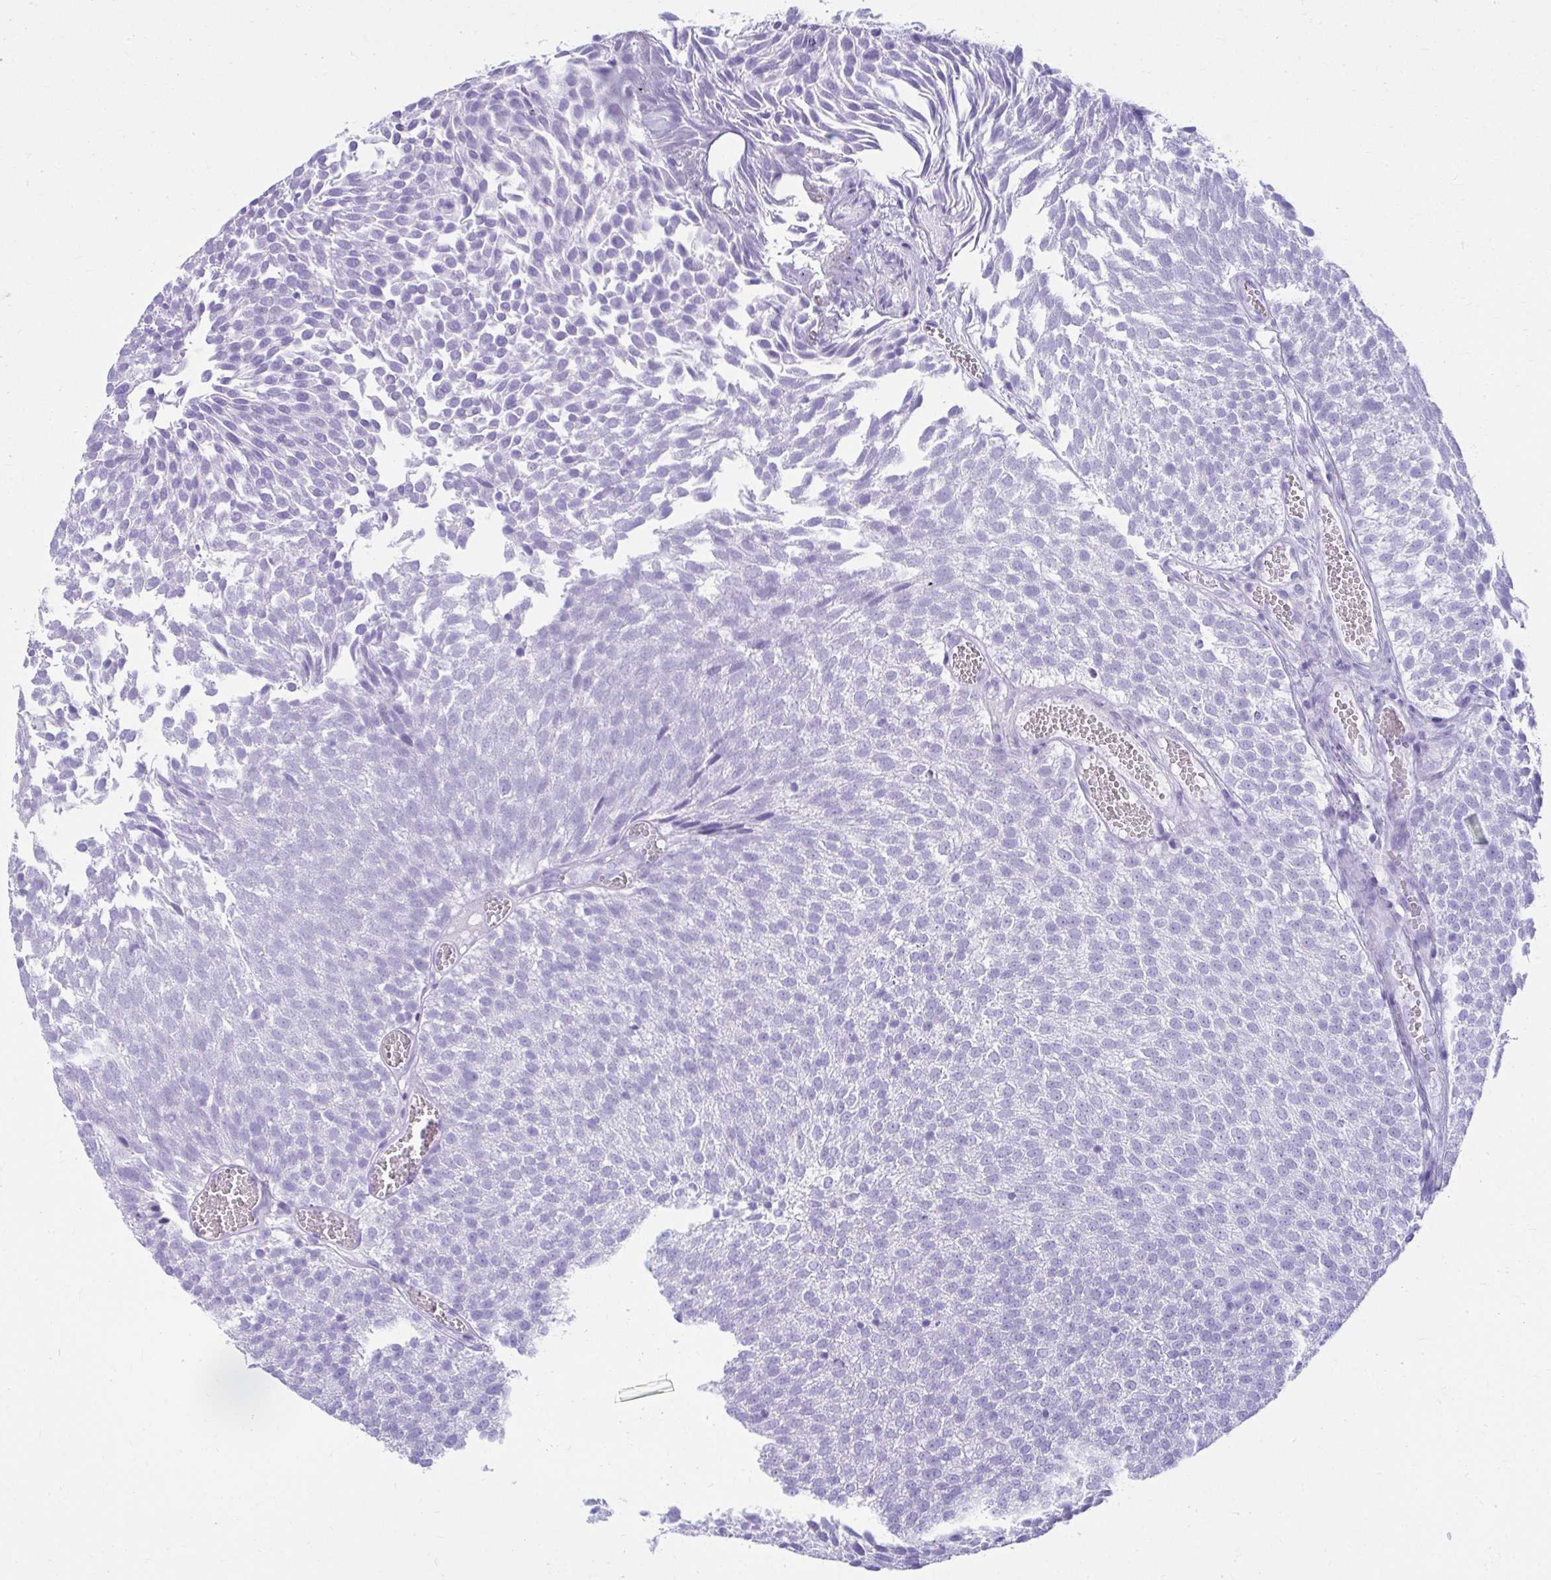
{"staining": {"intensity": "negative", "quantity": "none", "location": "none"}, "tissue": "urothelial cancer", "cell_type": "Tumor cells", "image_type": "cancer", "snomed": [{"axis": "morphology", "description": "Urothelial carcinoma, Low grade"}, {"axis": "topography", "description": "Urinary bladder"}], "caption": "DAB (3,3'-diaminobenzidine) immunohistochemical staining of human urothelial carcinoma (low-grade) displays no significant staining in tumor cells.", "gene": "ATP4B", "patient": {"sex": "female", "age": 79}}